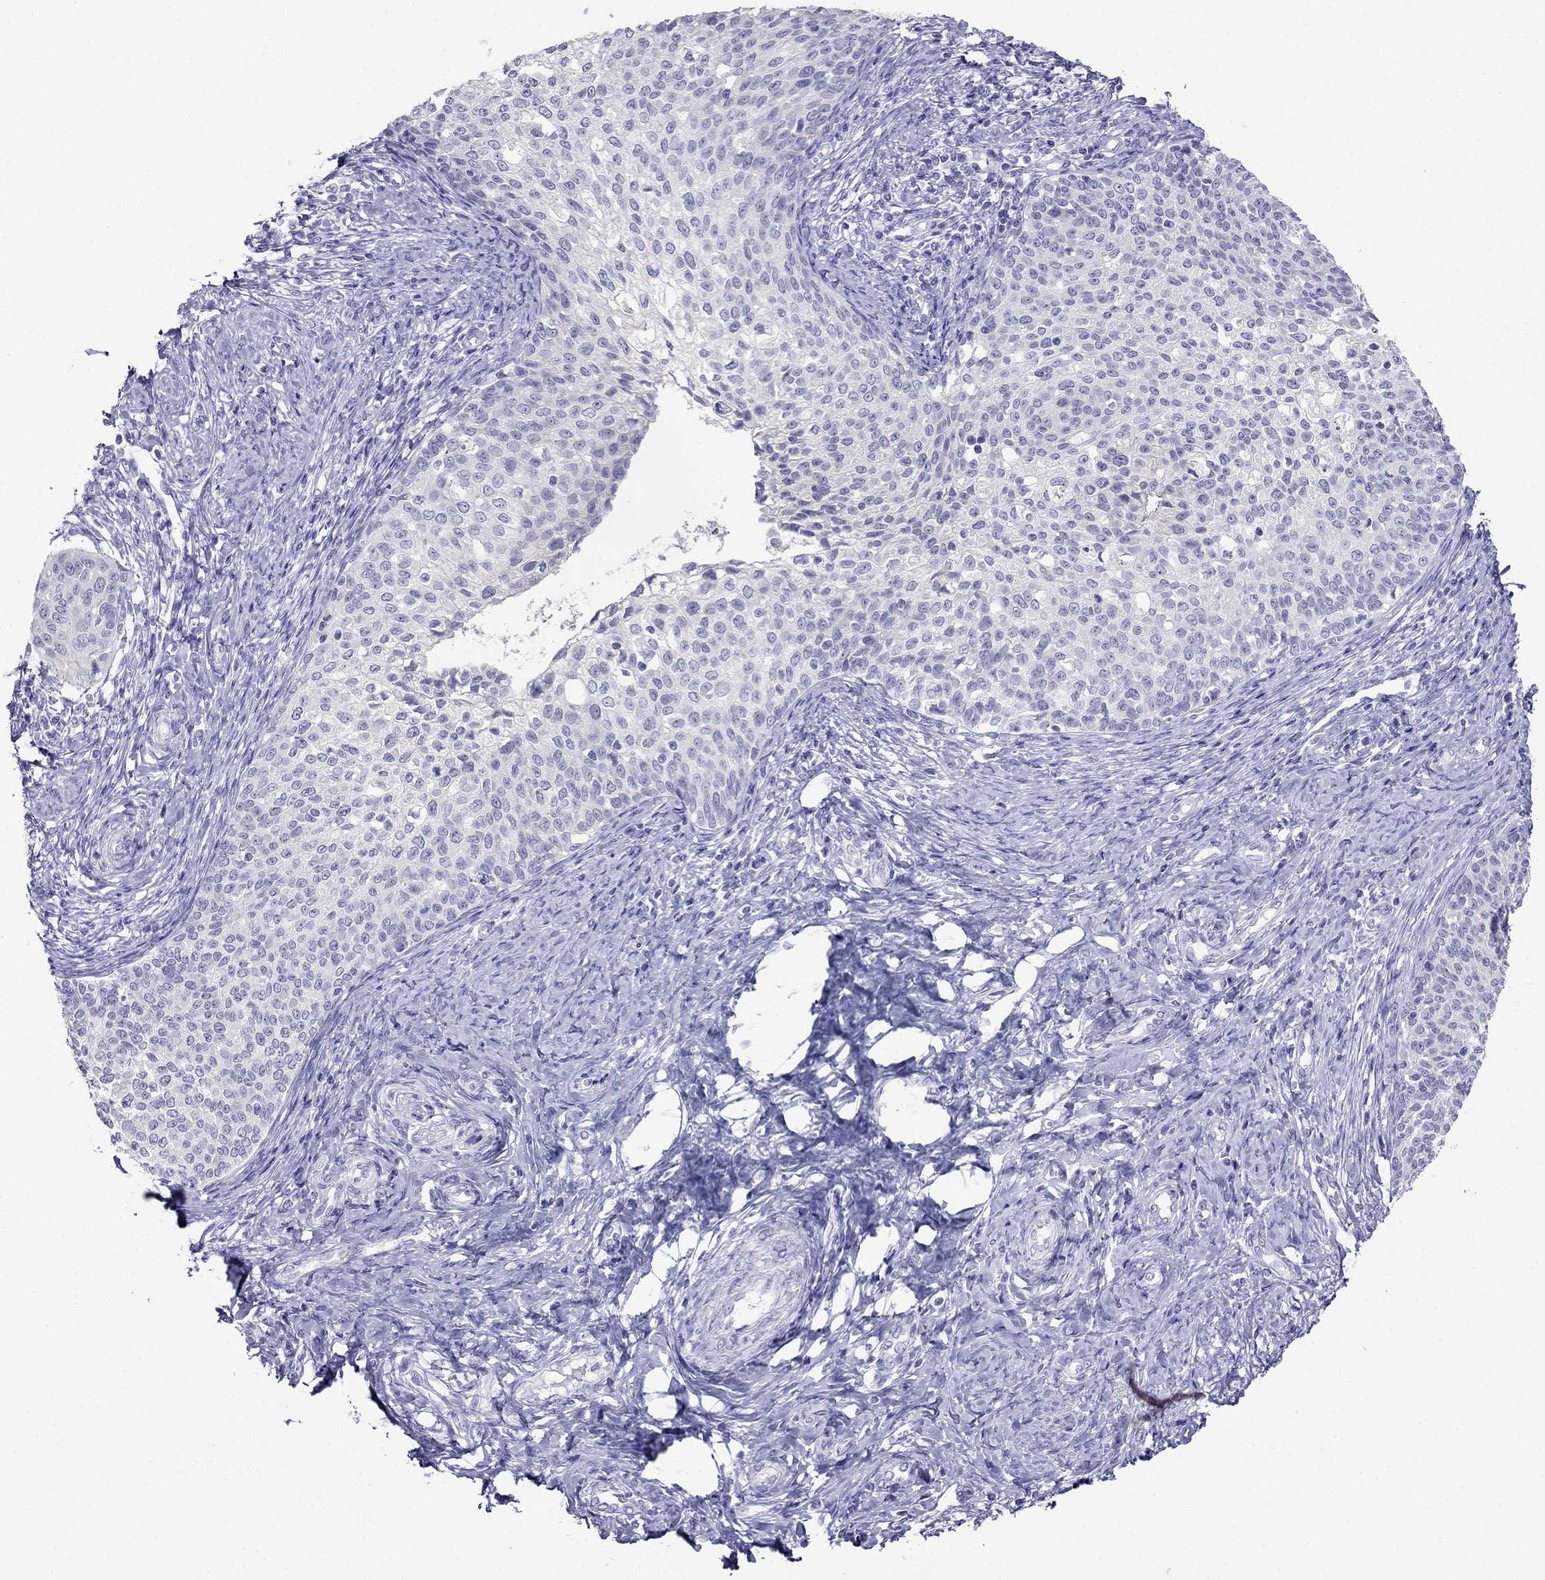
{"staining": {"intensity": "negative", "quantity": "none", "location": "none"}, "tissue": "cervical cancer", "cell_type": "Tumor cells", "image_type": "cancer", "snomed": [{"axis": "morphology", "description": "Squamous cell carcinoma, NOS"}, {"axis": "topography", "description": "Cervix"}], "caption": "Immunohistochemistry micrograph of cervical squamous cell carcinoma stained for a protein (brown), which demonstrates no positivity in tumor cells.", "gene": "MGP", "patient": {"sex": "female", "age": 51}}